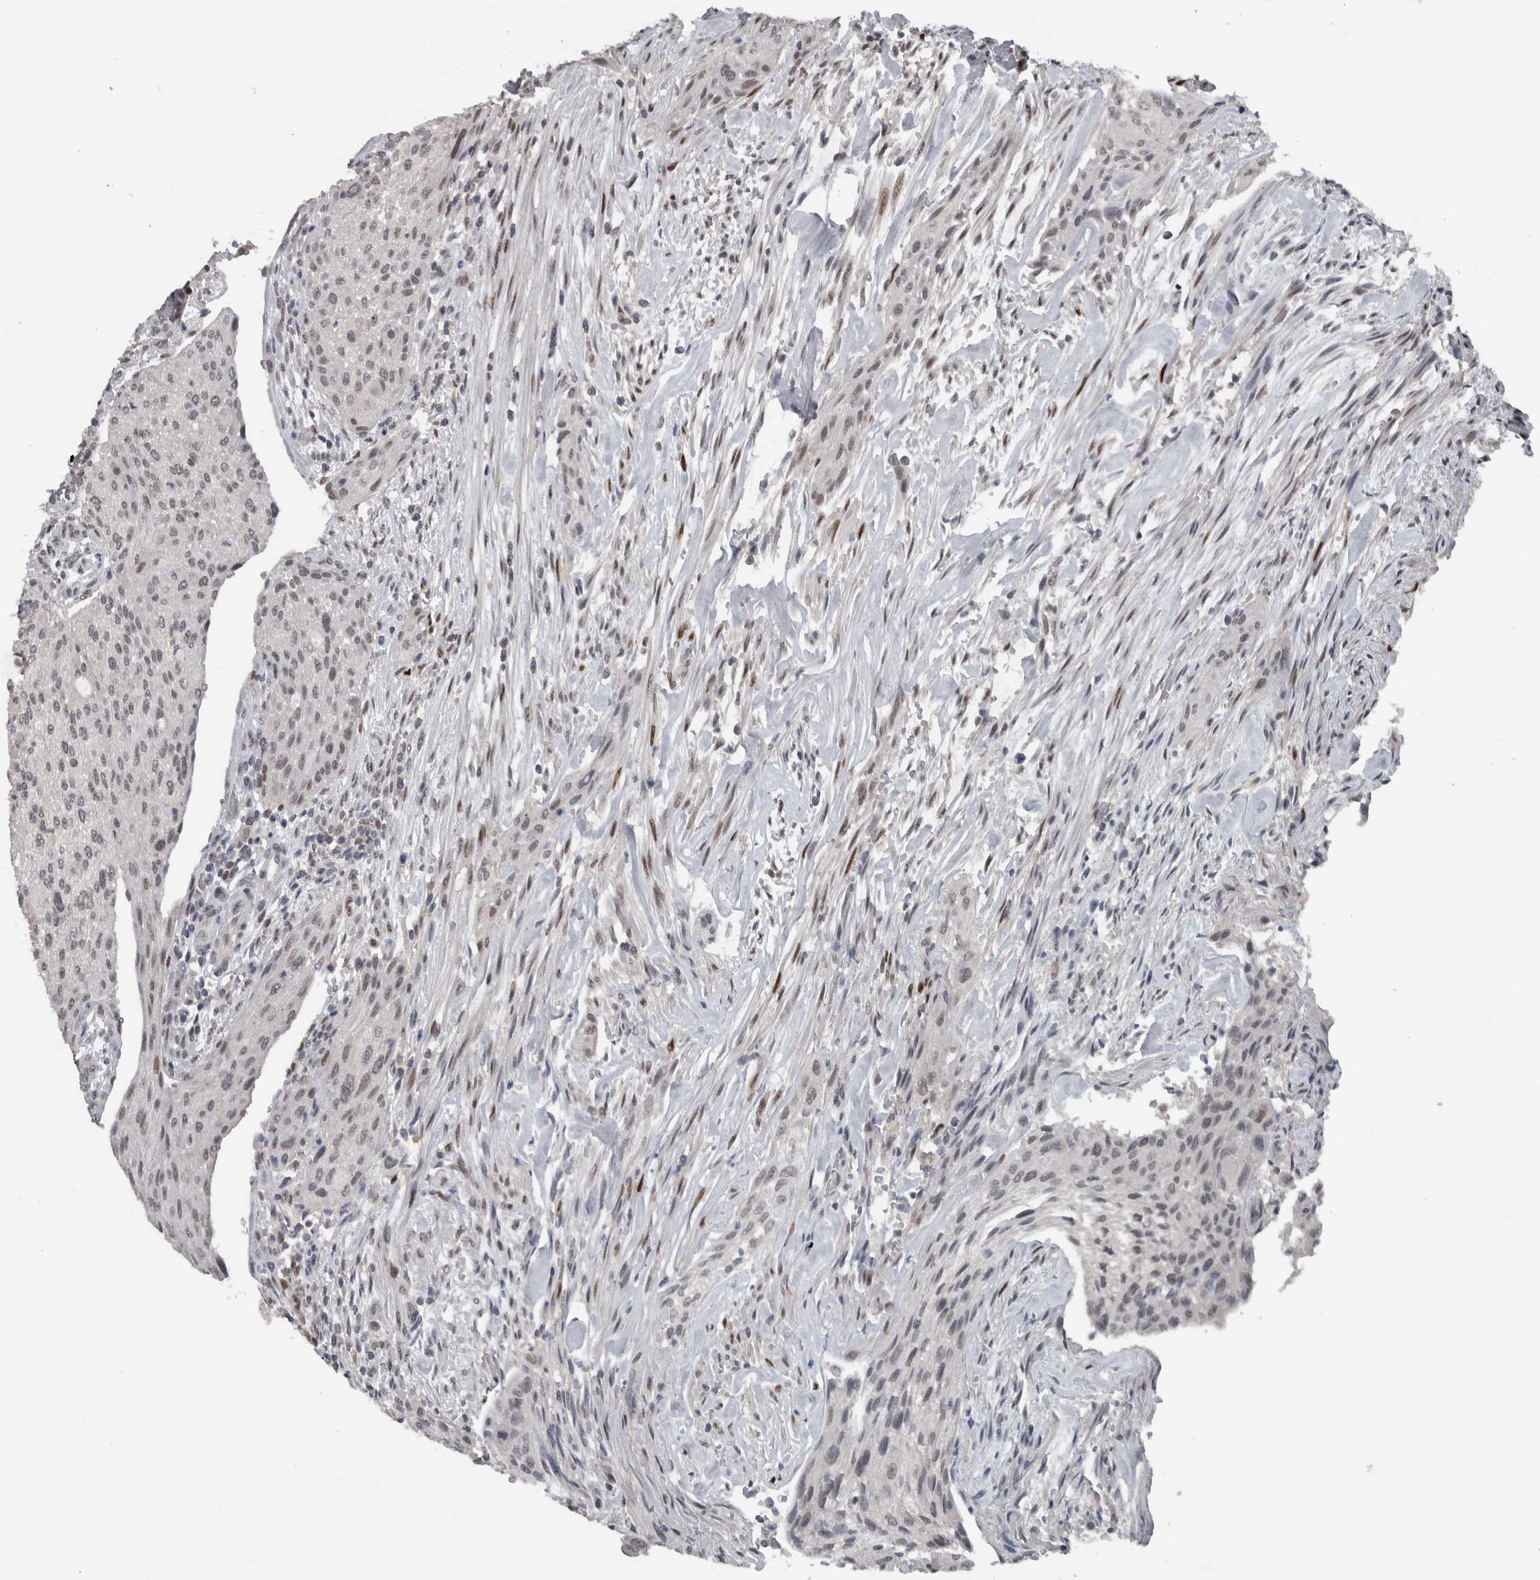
{"staining": {"intensity": "weak", "quantity": "<25%", "location": "nuclear"}, "tissue": "urothelial cancer", "cell_type": "Tumor cells", "image_type": "cancer", "snomed": [{"axis": "morphology", "description": "Urothelial carcinoma, Low grade"}, {"axis": "morphology", "description": "Urothelial carcinoma, High grade"}, {"axis": "topography", "description": "Urinary bladder"}], "caption": "IHC image of human urothelial cancer stained for a protein (brown), which exhibits no staining in tumor cells.", "gene": "ZBTB21", "patient": {"sex": "male", "age": 35}}